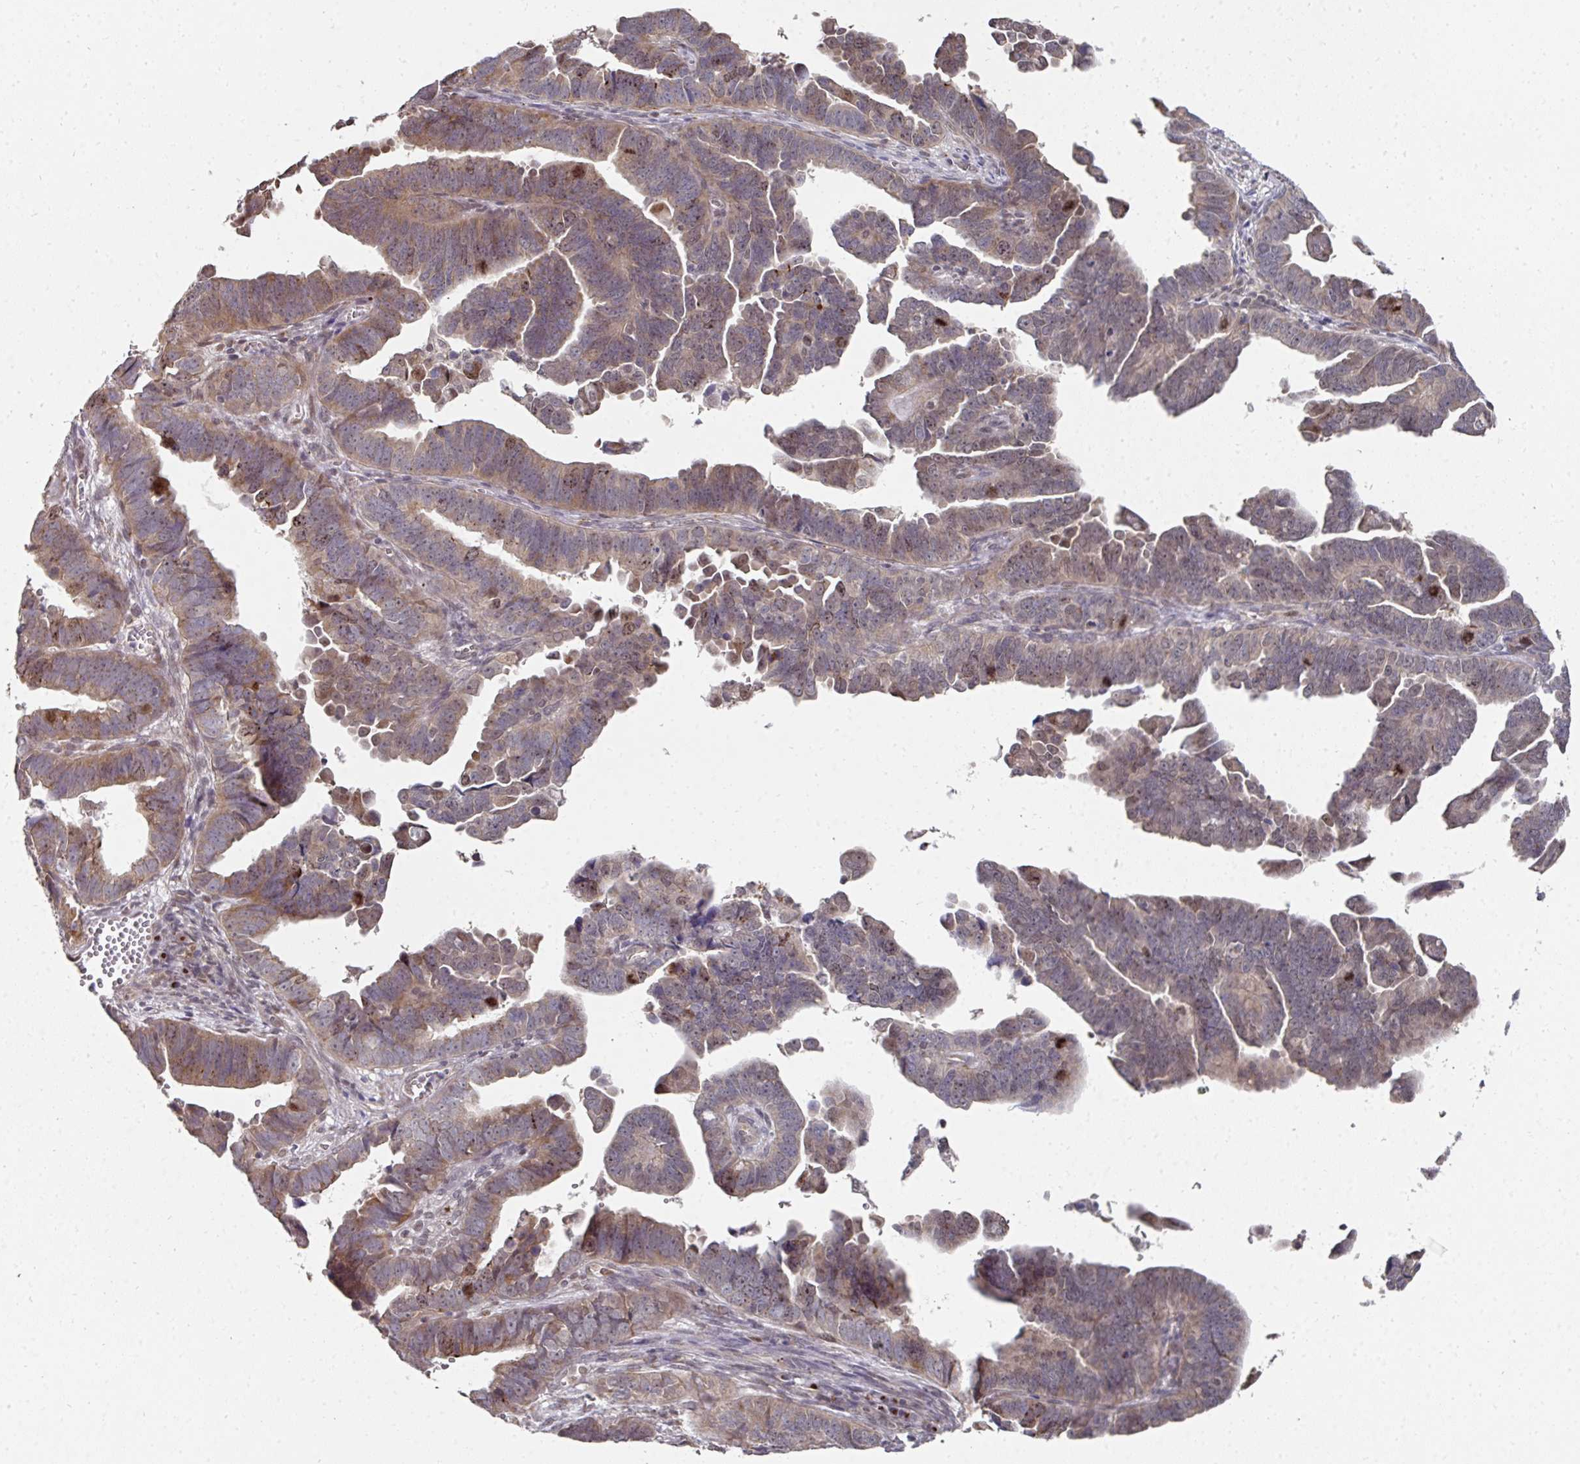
{"staining": {"intensity": "weak", "quantity": "25%-75%", "location": "cytoplasmic/membranous"}, "tissue": "endometrial cancer", "cell_type": "Tumor cells", "image_type": "cancer", "snomed": [{"axis": "morphology", "description": "Adenocarcinoma, NOS"}, {"axis": "topography", "description": "Endometrium"}], "caption": "Weak cytoplasmic/membranous staining is appreciated in about 25%-75% of tumor cells in adenocarcinoma (endometrial). (DAB (3,3'-diaminobenzidine) IHC, brown staining for protein, blue staining for nuclei).", "gene": "C18orf25", "patient": {"sex": "female", "age": 75}}